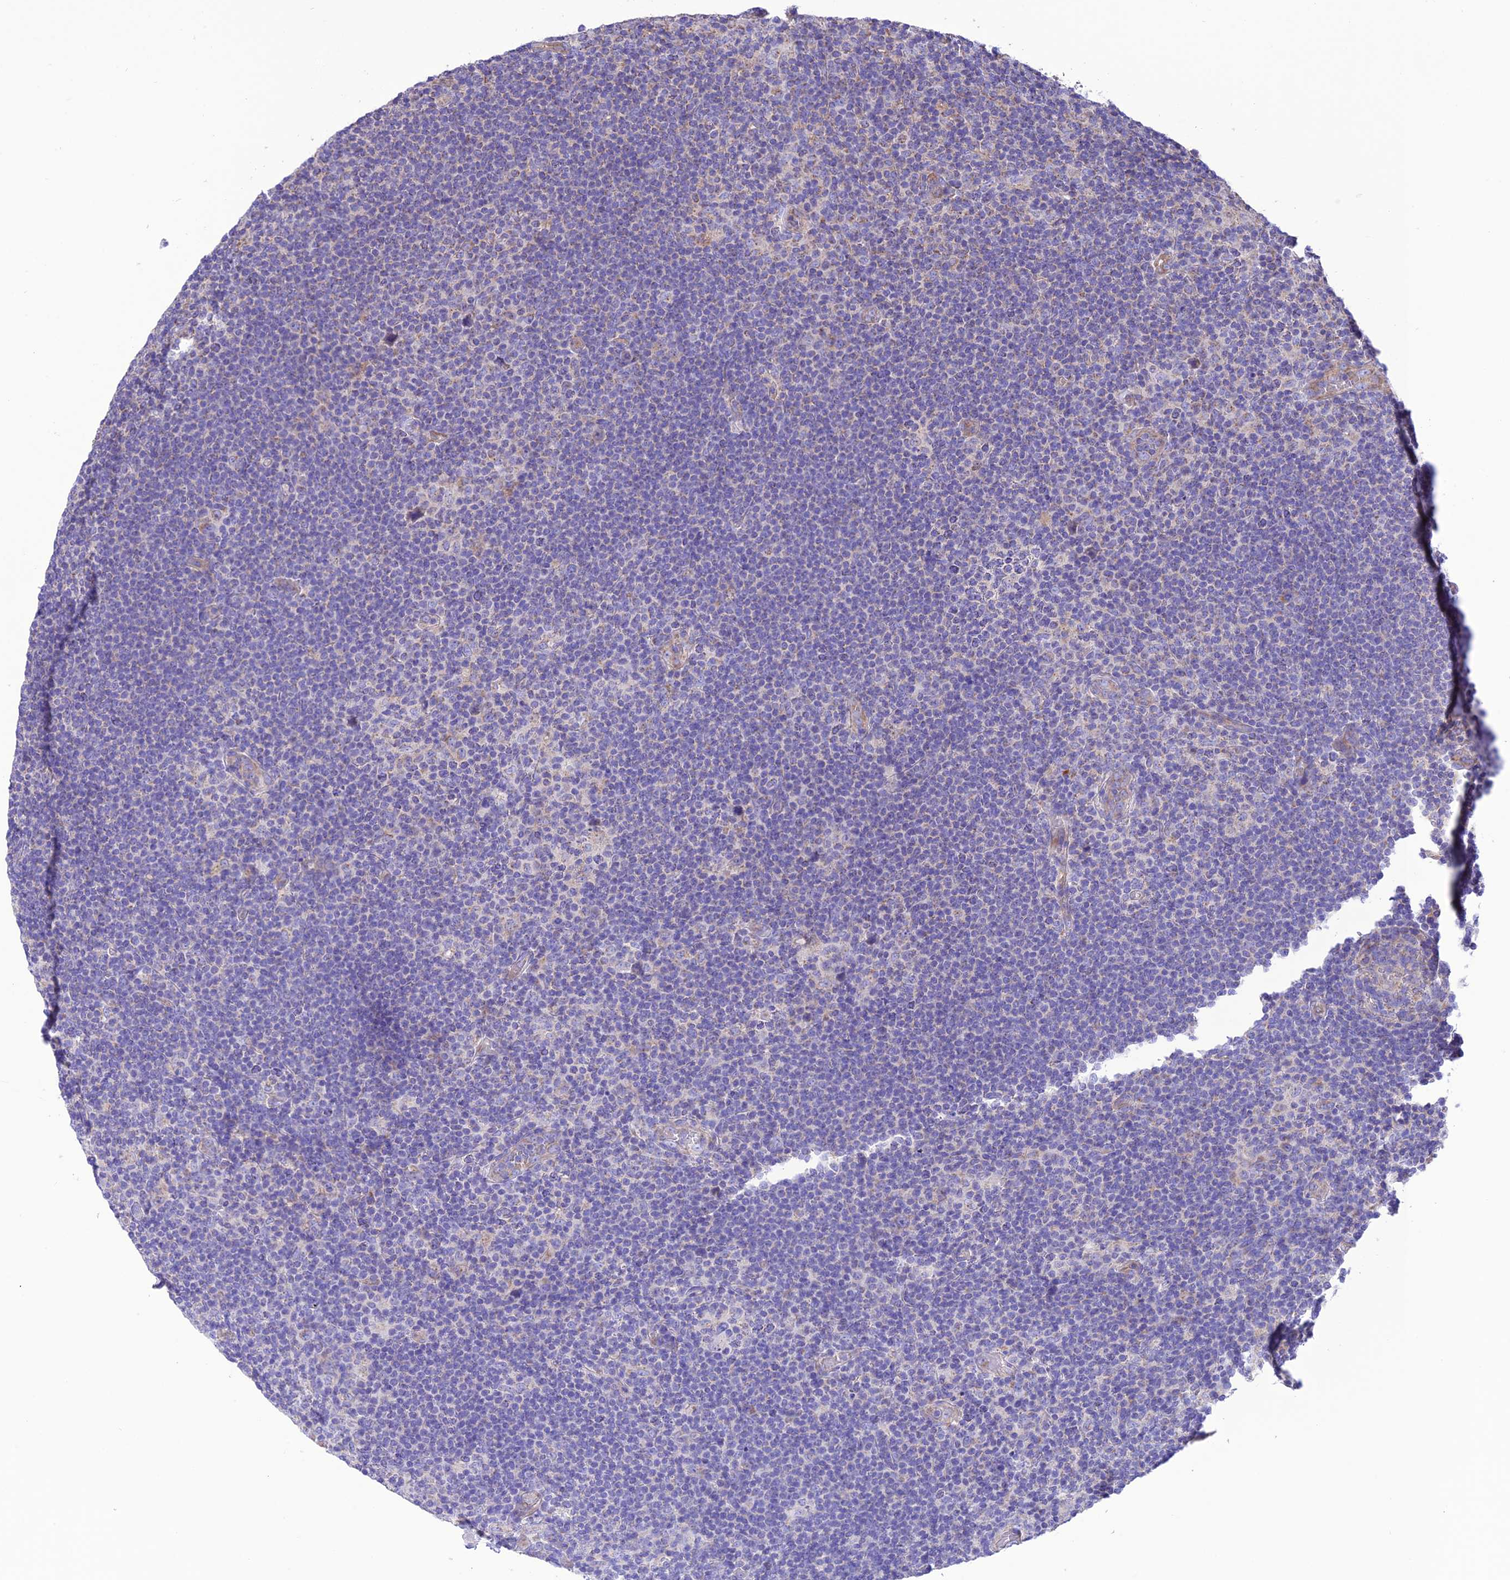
{"staining": {"intensity": "weak", "quantity": "<25%", "location": "cytoplasmic/membranous"}, "tissue": "lymphoma", "cell_type": "Tumor cells", "image_type": "cancer", "snomed": [{"axis": "morphology", "description": "Hodgkin's disease, NOS"}, {"axis": "topography", "description": "Lymph node"}], "caption": "There is no significant positivity in tumor cells of lymphoma.", "gene": "MAP3K12", "patient": {"sex": "female", "age": 57}}